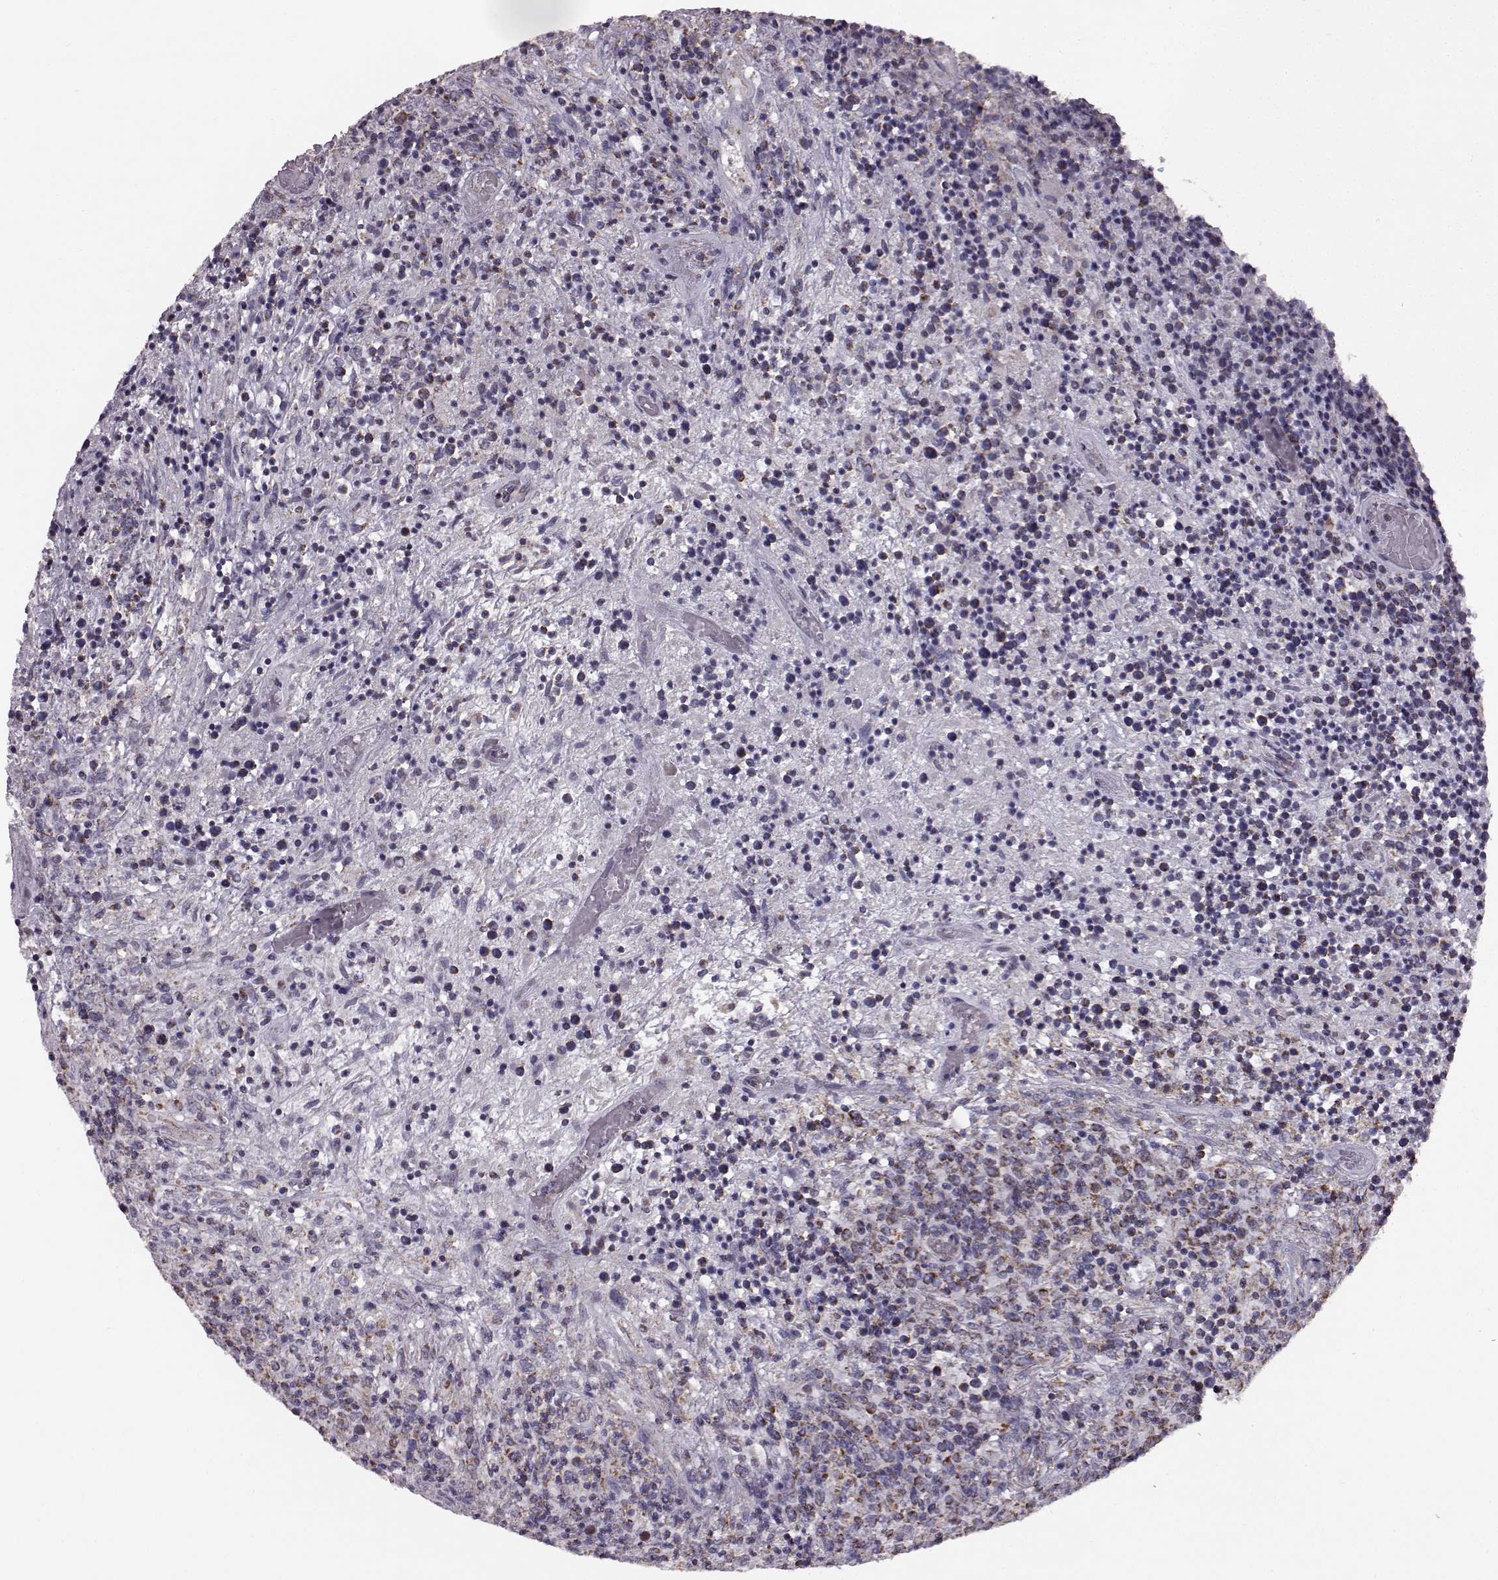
{"staining": {"intensity": "moderate", "quantity": ">75%", "location": "cytoplasmic/membranous"}, "tissue": "lymphoma", "cell_type": "Tumor cells", "image_type": "cancer", "snomed": [{"axis": "morphology", "description": "Malignant lymphoma, non-Hodgkin's type, High grade"}, {"axis": "topography", "description": "Lung"}], "caption": "Moderate cytoplasmic/membranous expression for a protein is seen in approximately >75% of tumor cells of lymphoma using immunohistochemistry.", "gene": "FAM8A1", "patient": {"sex": "male", "age": 79}}